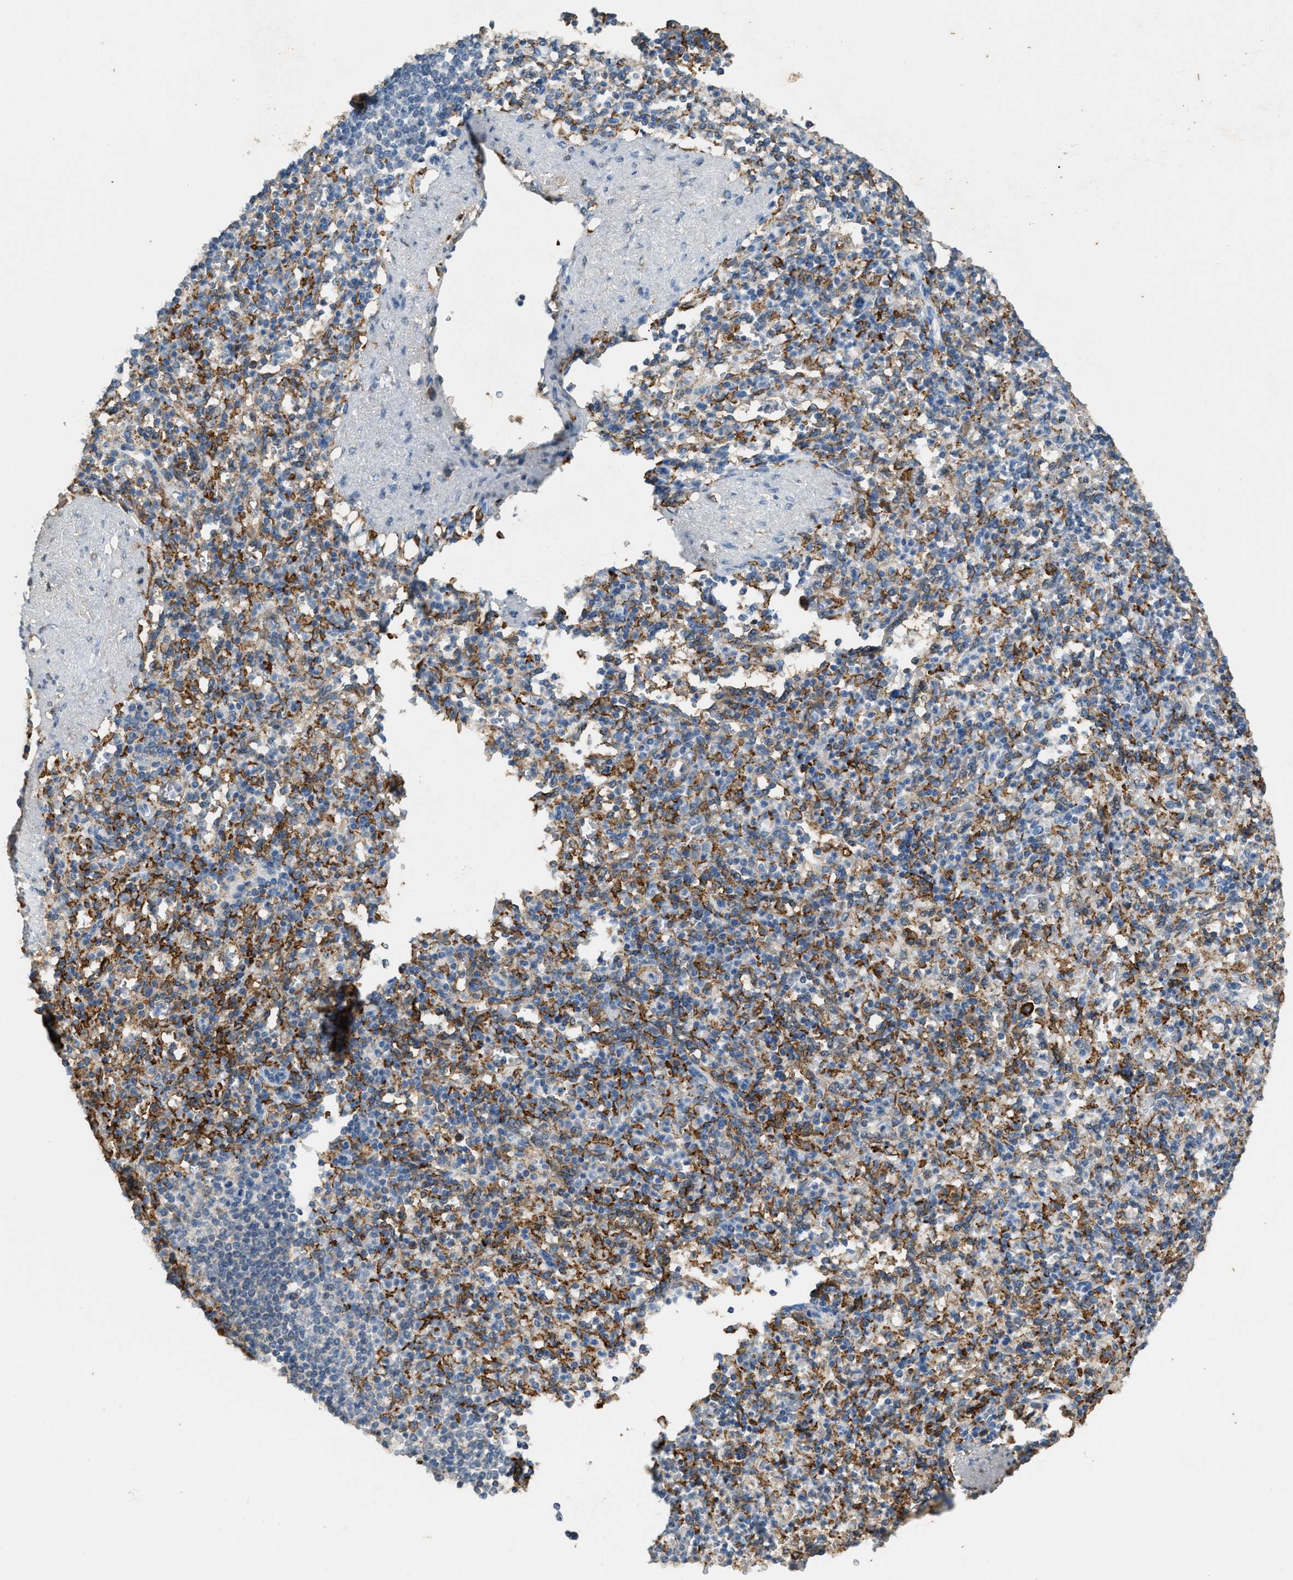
{"staining": {"intensity": "moderate", "quantity": ">75%", "location": "cytoplasmic/membranous"}, "tissue": "spleen", "cell_type": "Cells in red pulp", "image_type": "normal", "snomed": [{"axis": "morphology", "description": "Normal tissue, NOS"}, {"axis": "topography", "description": "Spleen"}], "caption": "Protein staining by immunohistochemistry (IHC) demonstrates moderate cytoplasmic/membranous expression in approximately >75% of cells in red pulp in normal spleen.", "gene": "GCN1", "patient": {"sex": "female", "age": 74}}